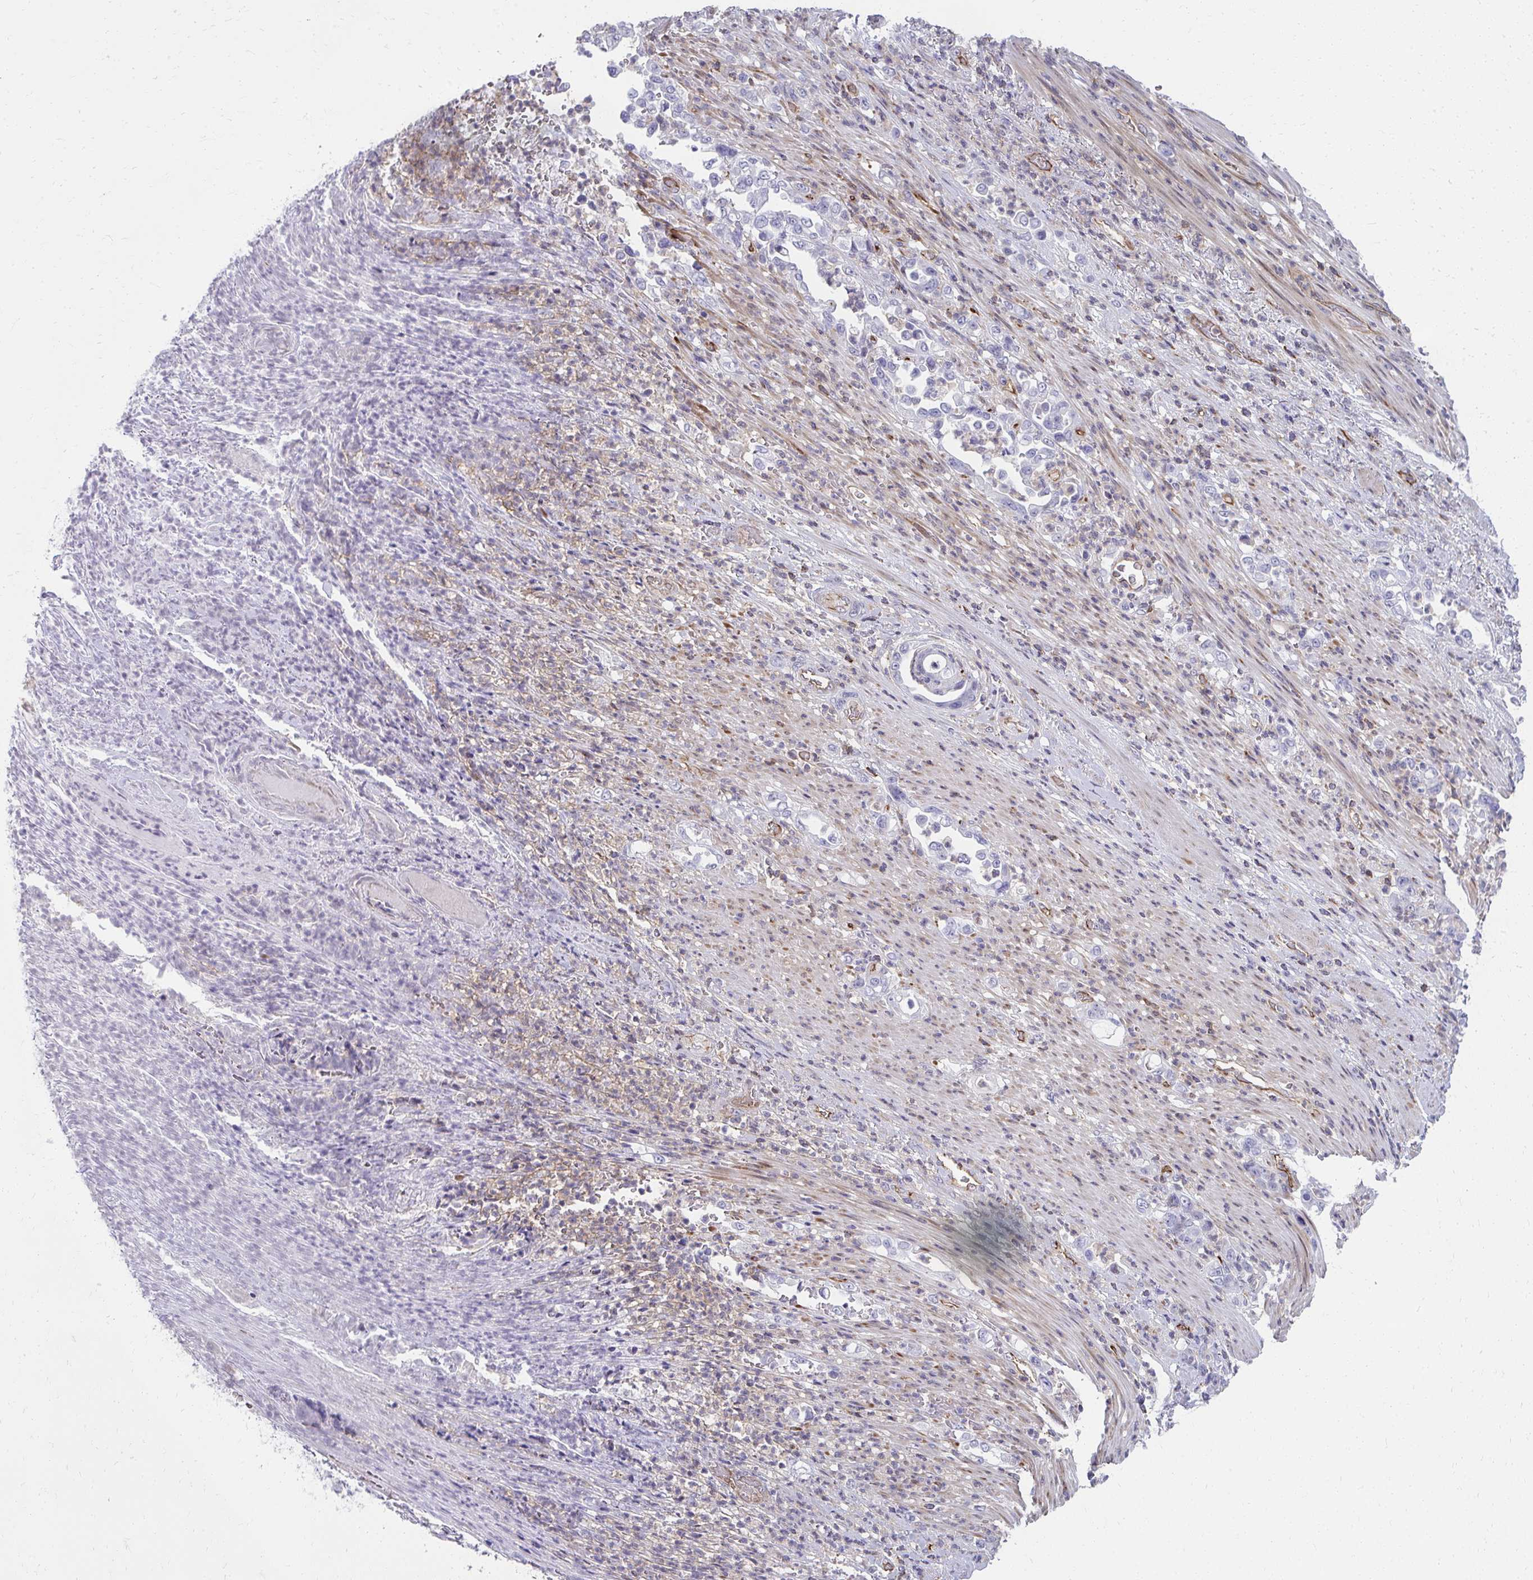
{"staining": {"intensity": "negative", "quantity": "none", "location": "none"}, "tissue": "stomach cancer", "cell_type": "Tumor cells", "image_type": "cancer", "snomed": [{"axis": "morphology", "description": "Normal tissue, NOS"}, {"axis": "morphology", "description": "Adenocarcinoma, NOS"}, {"axis": "topography", "description": "Stomach"}], "caption": "Immunohistochemical staining of human adenocarcinoma (stomach) exhibits no significant positivity in tumor cells. (DAB (3,3'-diaminobenzidine) immunohistochemistry (IHC) with hematoxylin counter stain).", "gene": "FOXN3", "patient": {"sex": "female", "age": 79}}